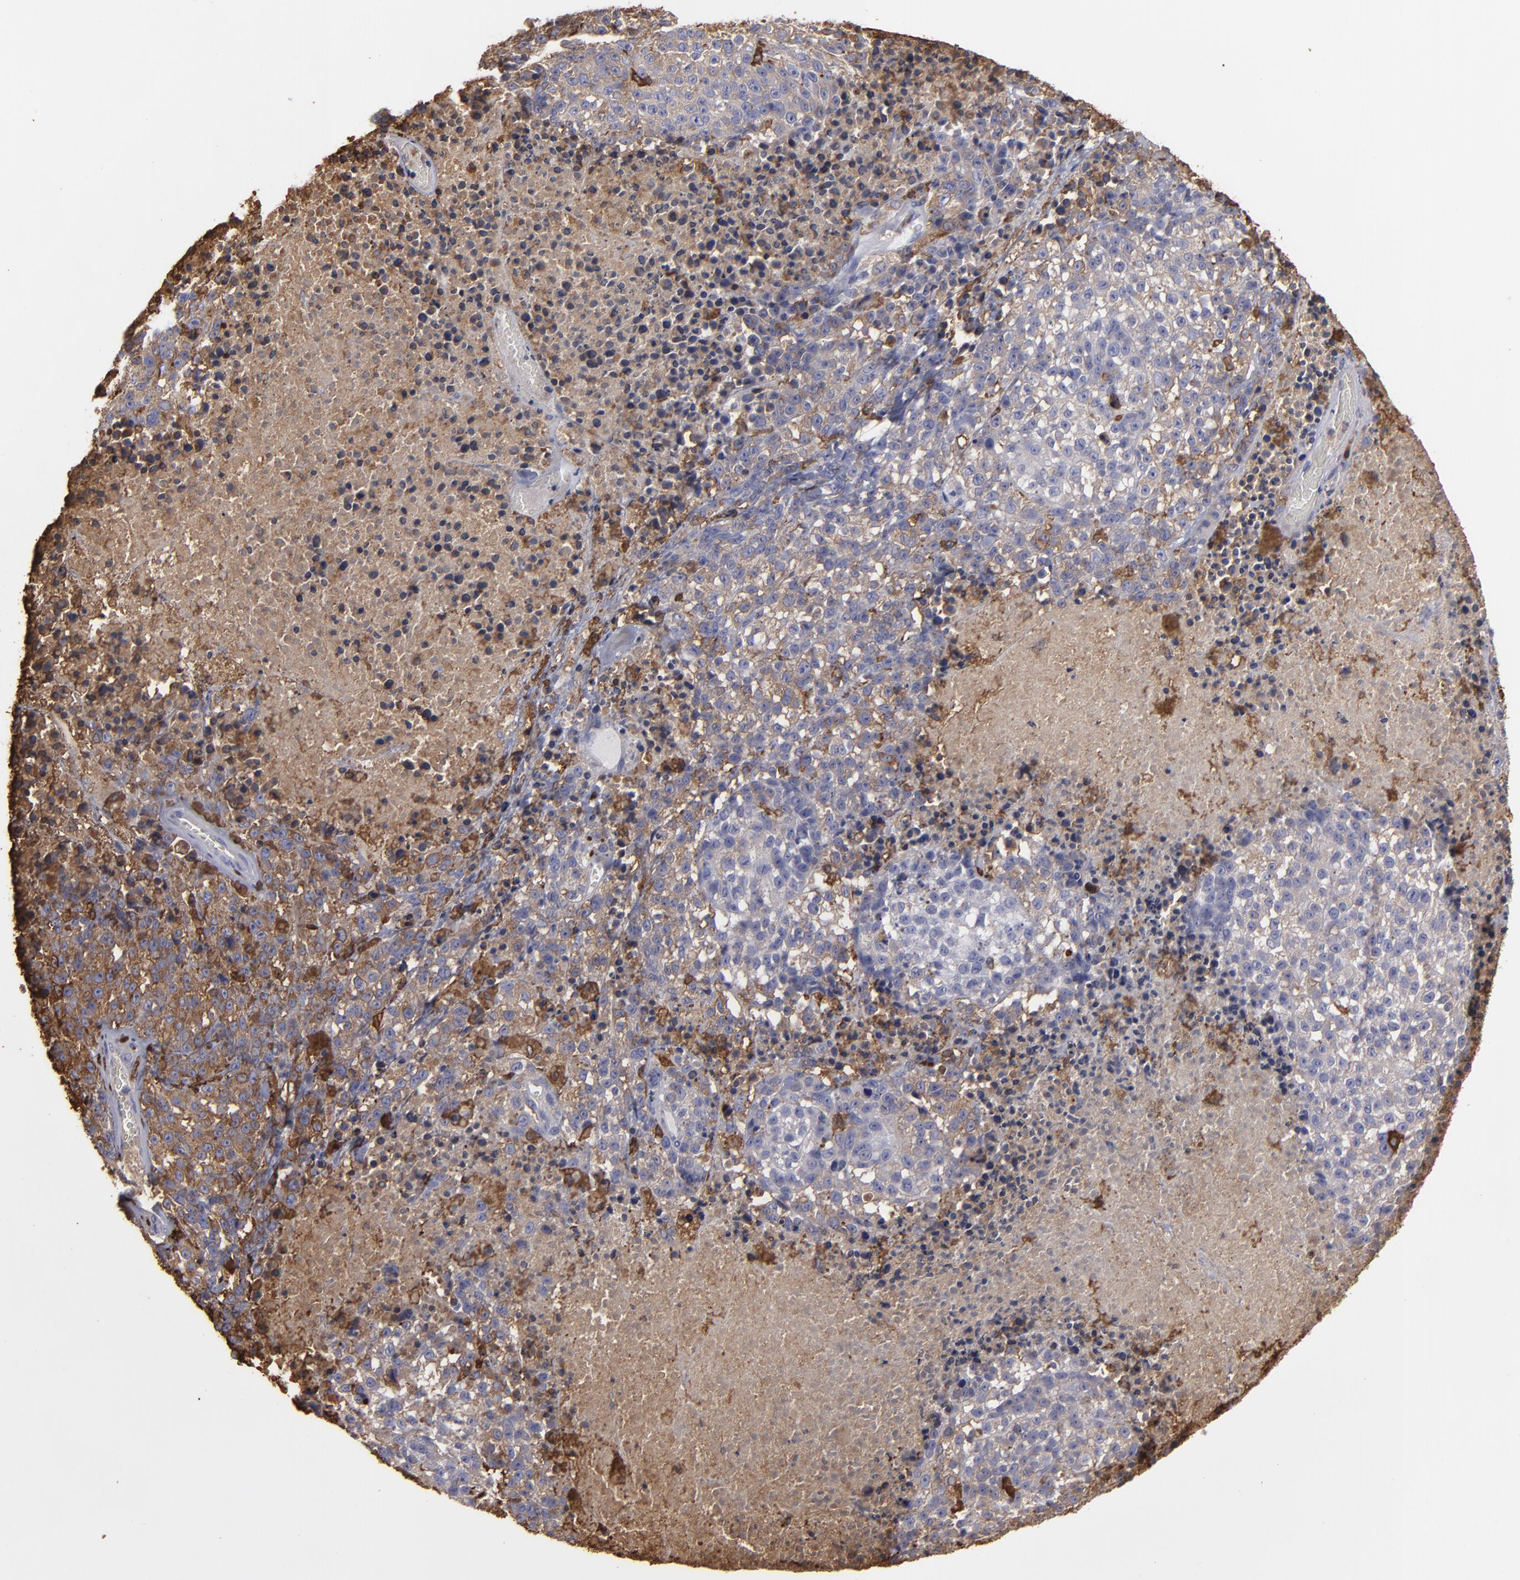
{"staining": {"intensity": "moderate", "quantity": "25%-75%", "location": "cytoplasmic/membranous"}, "tissue": "melanoma", "cell_type": "Tumor cells", "image_type": "cancer", "snomed": [{"axis": "morphology", "description": "Malignant melanoma, Metastatic site"}, {"axis": "topography", "description": "Cerebral cortex"}], "caption": "Protein analysis of melanoma tissue exhibits moderate cytoplasmic/membranous expression in approximately 25%-75% of tumor cells.", "gene": "ODC1", "patient": {"sex": "female", "age": 52}}